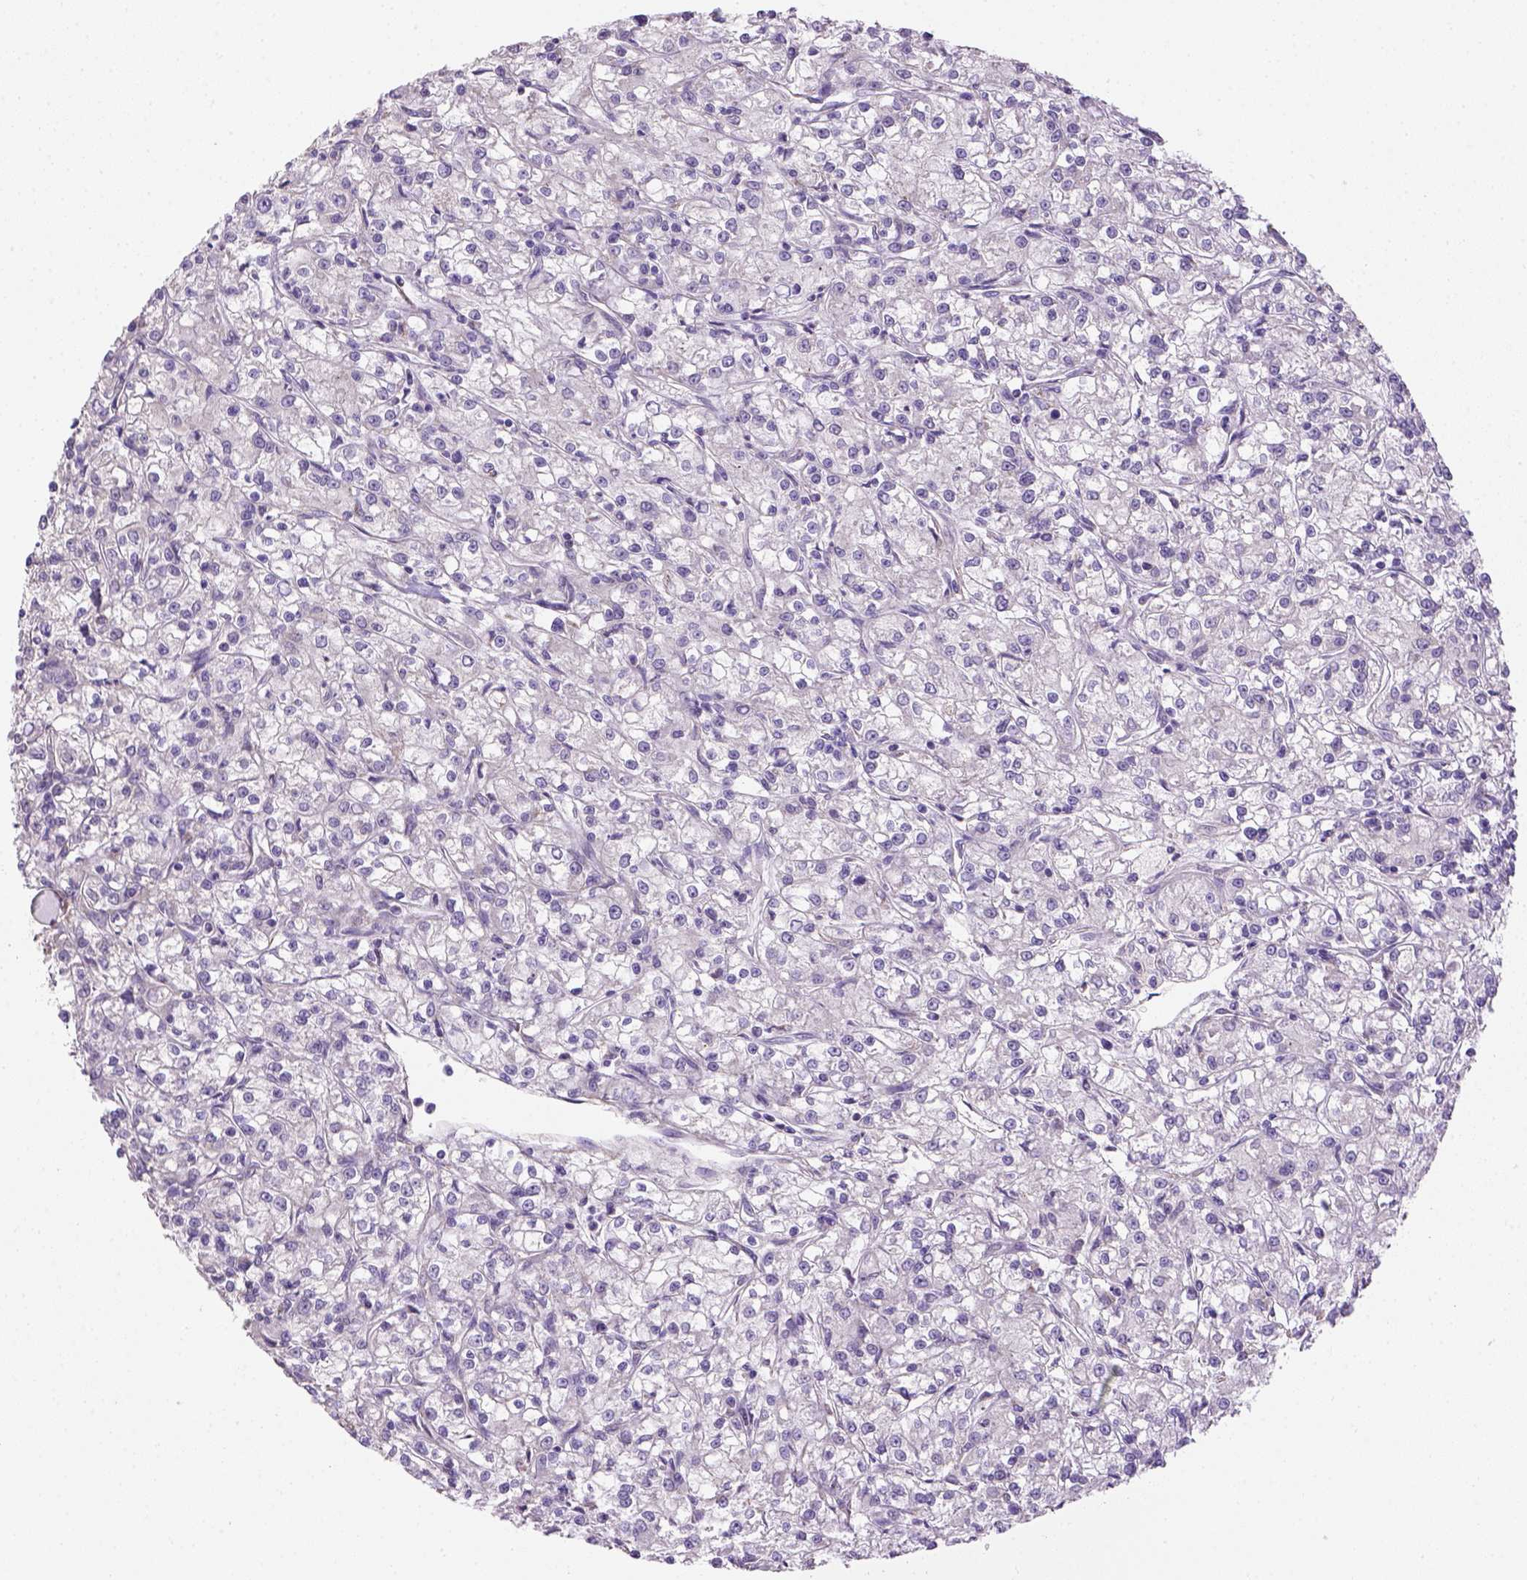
{"staining": {"intensity": "negative", "quantity": "none", "location": "none"}, "tissue": "renal cancer", "cell_type": "Tumor cells", "image_type": "cancer", "snomed": [{"axis": "morphology", "description": "Adenocarcinoma, NOS"}, {"axis": "topography", "description": "Kidney"}], "caption": "Tumor cells show no significant expression in renal cancer (adenocarcinoma). (Brightfield microscopy of DAB IHC at high magnification).", "gene": "HTRA1", "patient": {"sex": "female", "age": 59}}